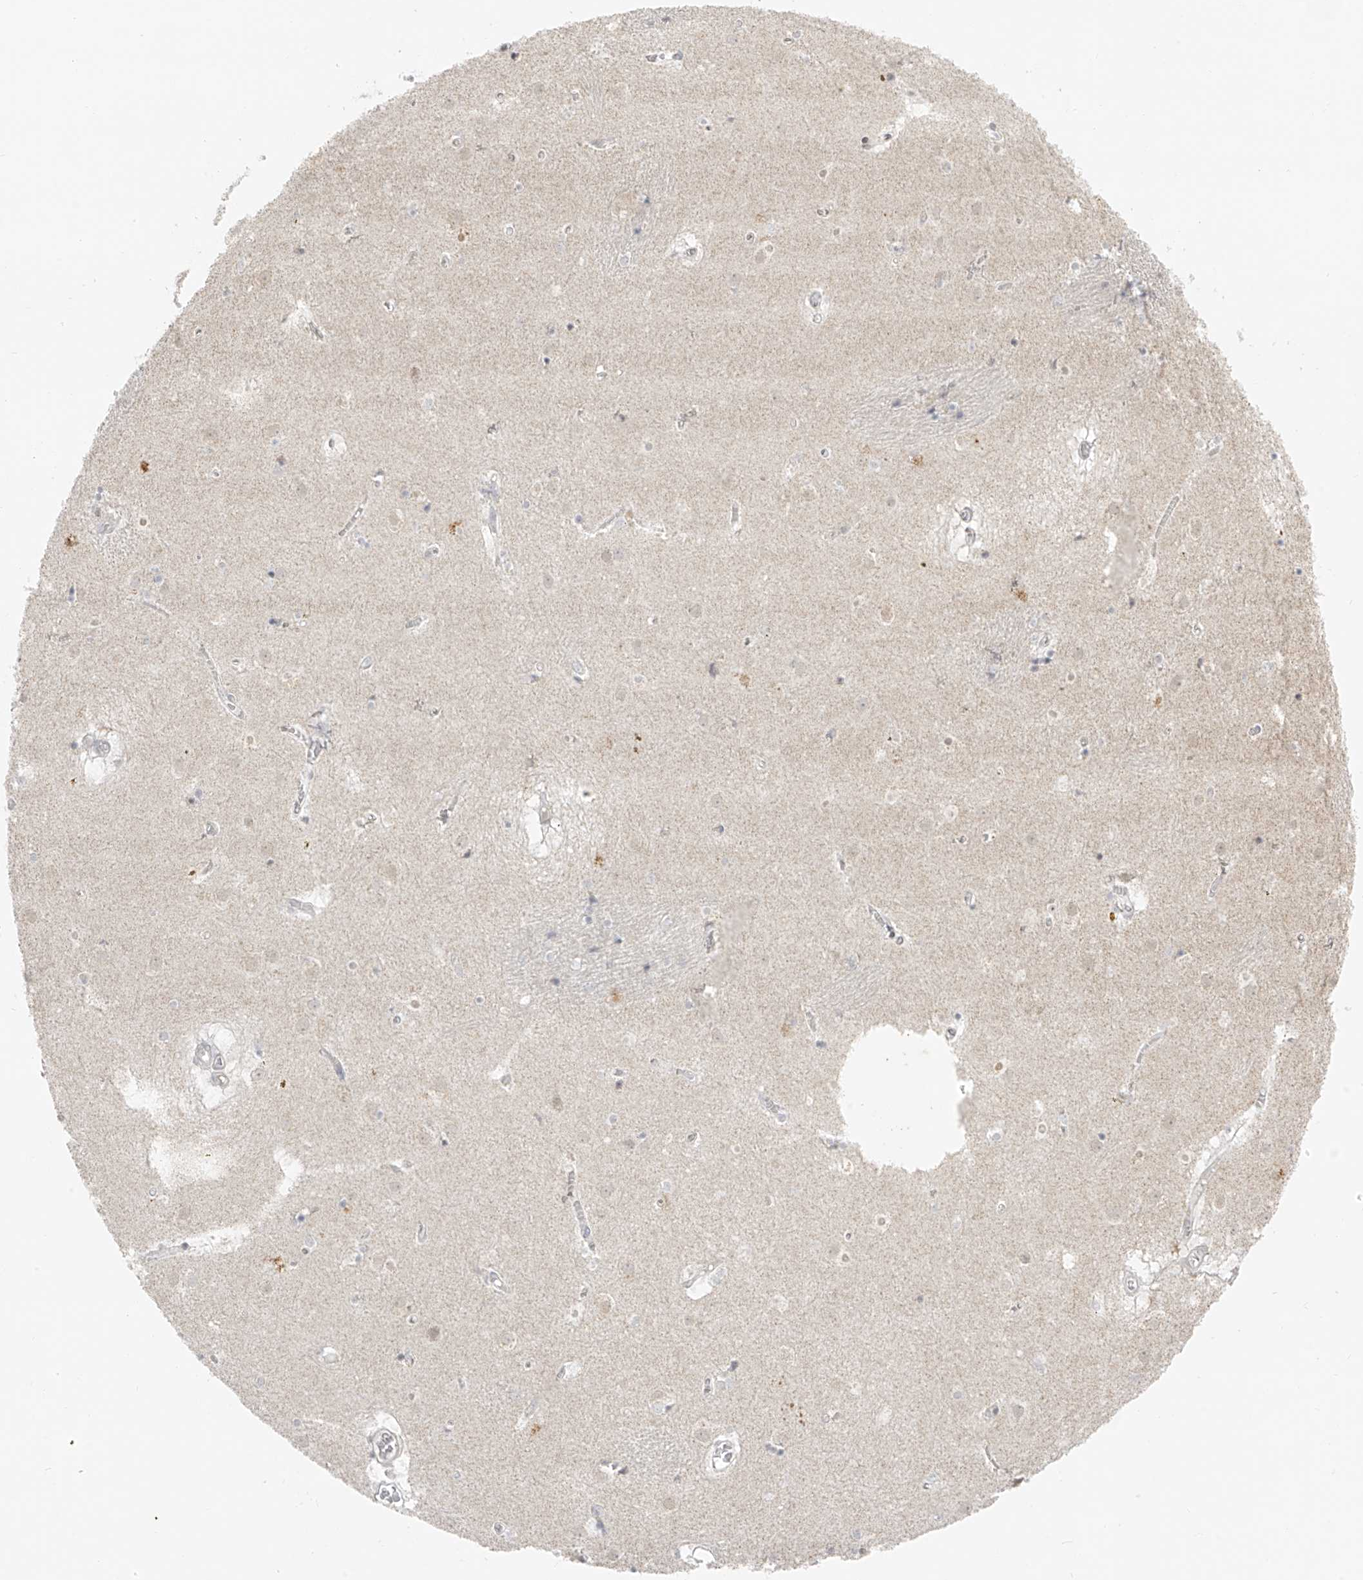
{"staining": {"intensity": "negative", "quantity": "none", "location": "none"}, "tissue": "caudate", "cell_type": "Glial cells", "image_type": "normal", "snomed": [{"axis": "morphology", "description": "Normal tissue, NOS"}, {"axis": "topography", "description": "Lateral ventricle wall"}], "caption": "High power microscopy image of an immunohistochemistry photomicrograph of benign caudate, revealing no significant staining in glial cells. Nuclei are stained in blue.", "gene": "DYRK1B", "patient": {"sex": "male", "age": 70}}